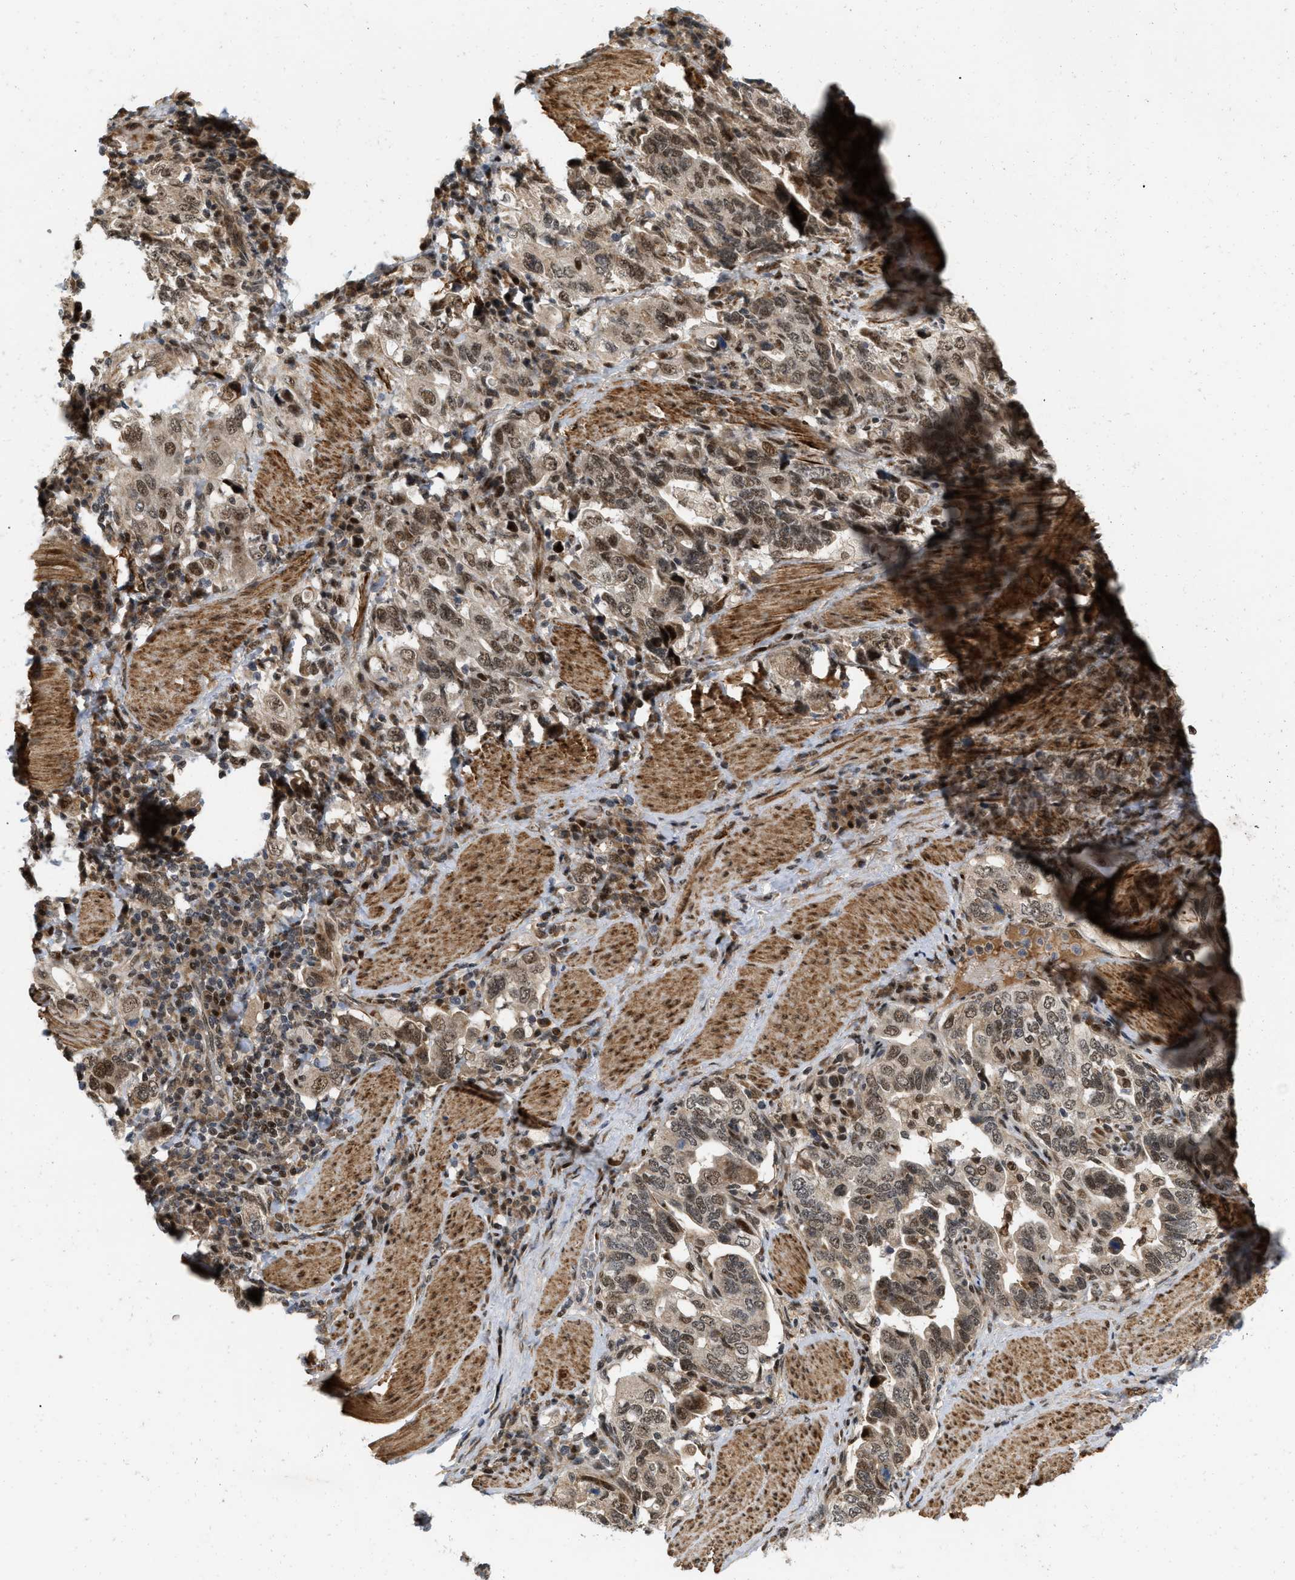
{"staining": {"intensity": "moderate", "quantity": ">75%", "location": "nuclear"}, "tissue": "stomach cancer", "cell_type": "Tumor cells", "image_type": "cancer", "snomed": [{"axis": "morphology", "description": "Adenocarcinoma, NOS"}, {"axis": "topography", "description": "Stomach, upper"}], "caption": "Stomach cancer (adenocarcinoma) stained for a protein (brown) reveals moderate nuclear positive expression in approximately >75% of tumor cells.", "gene": "ANKRD11", "patient": {"sex": "male", "age": 62}}